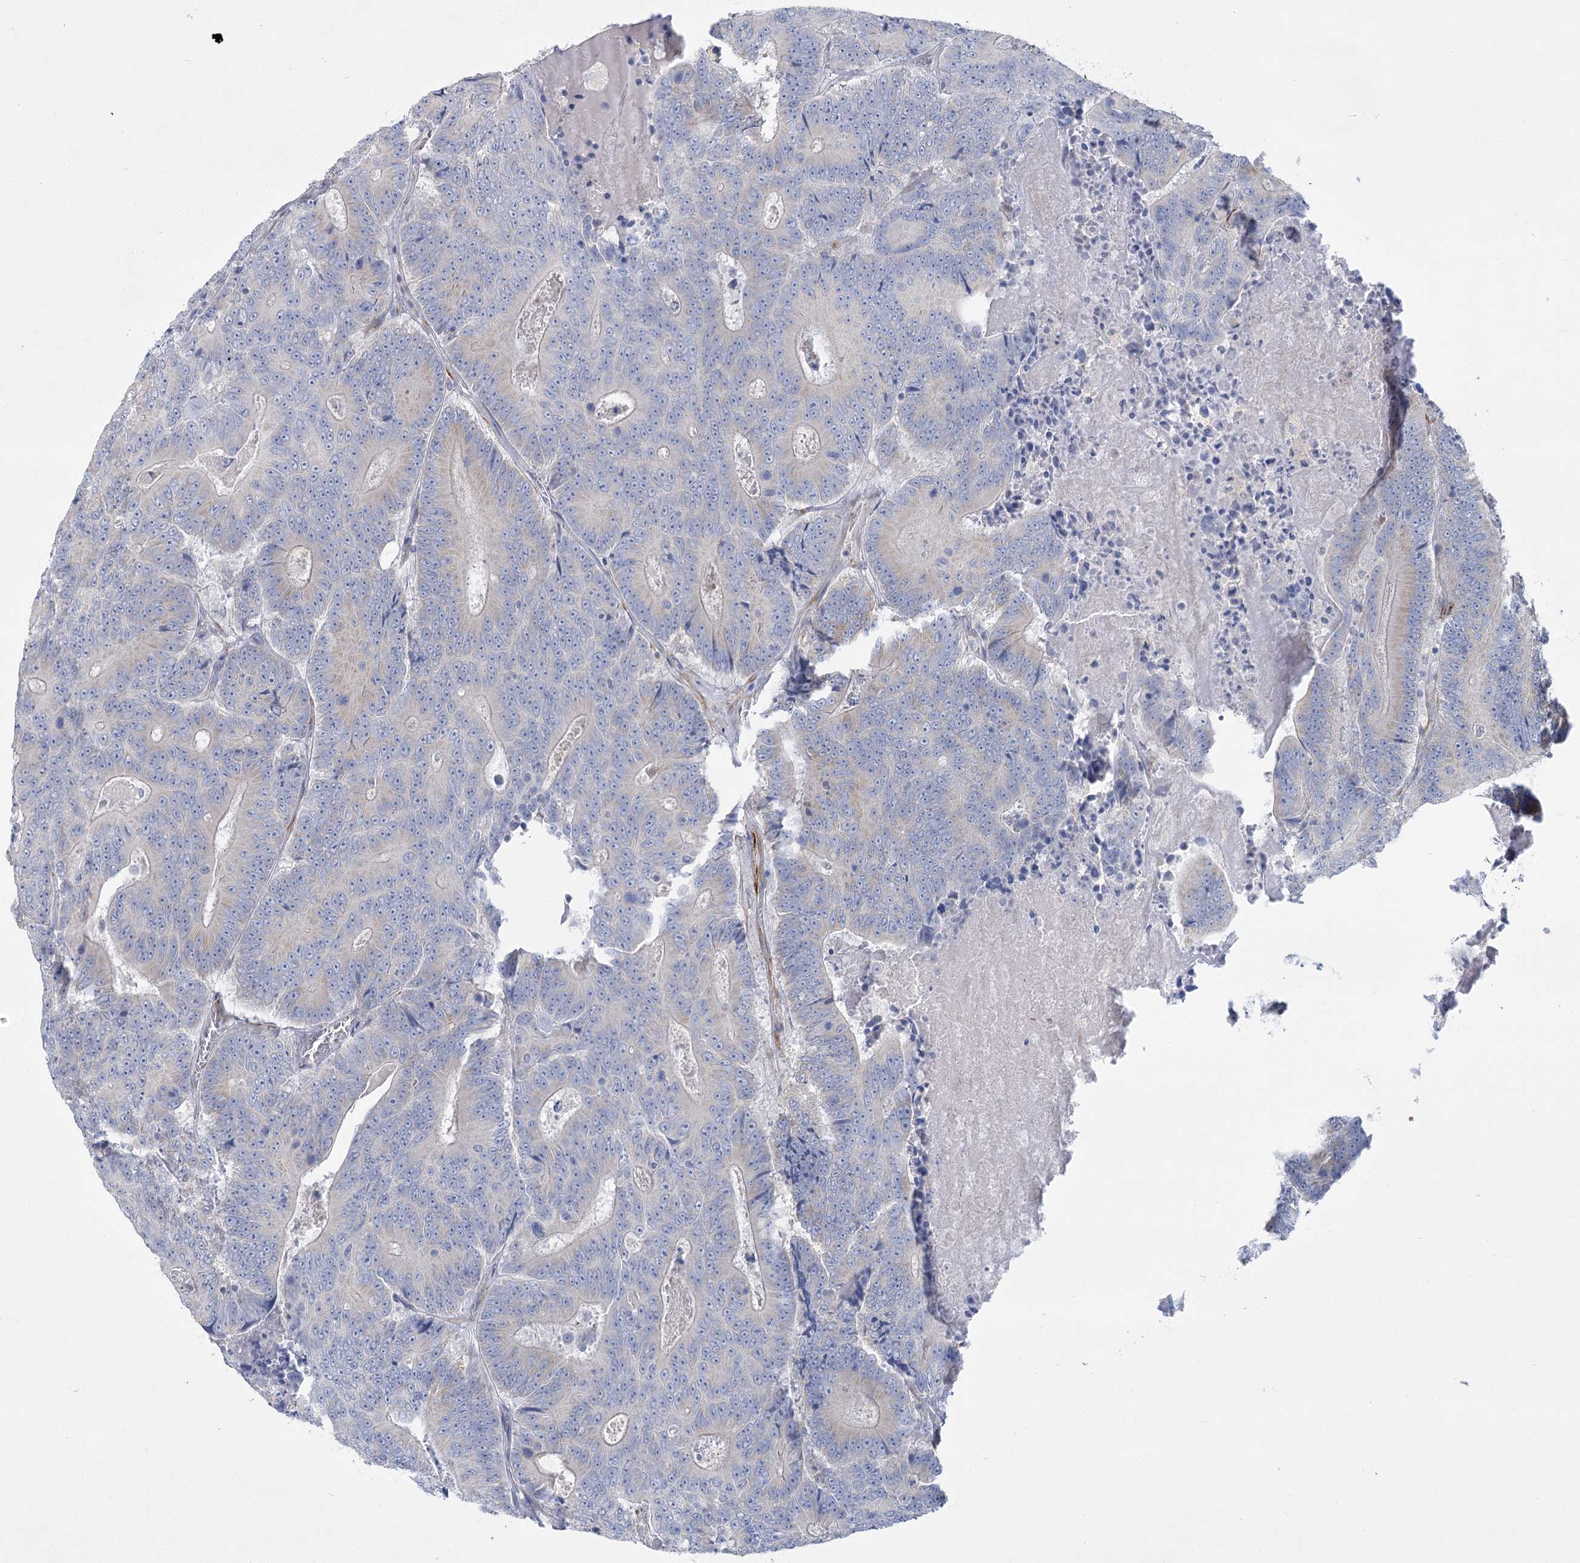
{"staining": {"intensity": "negative", "quantity": "none", "location": "none"}, "tissue": "colorectal cancer", "cell_type": "Tumor cells", "image_type": "cancer", "snomed": [{"axis": "morphology", "description": "Adenocarcinoma, NOS"}, {"axis": "topography", "description": "Colon"}], "caption": "Histopathology image shows no significant protein staining in tumor cells of colorectal cancer (adenocarcinoma). The staining was performed using DAB to visualize the protein expression in brown, while the nuclei were stained in blue with hematoxylin (Magnification: 20x).", "gene": "DHTKD1", "patient": {"sex": "male", "age": 83}}